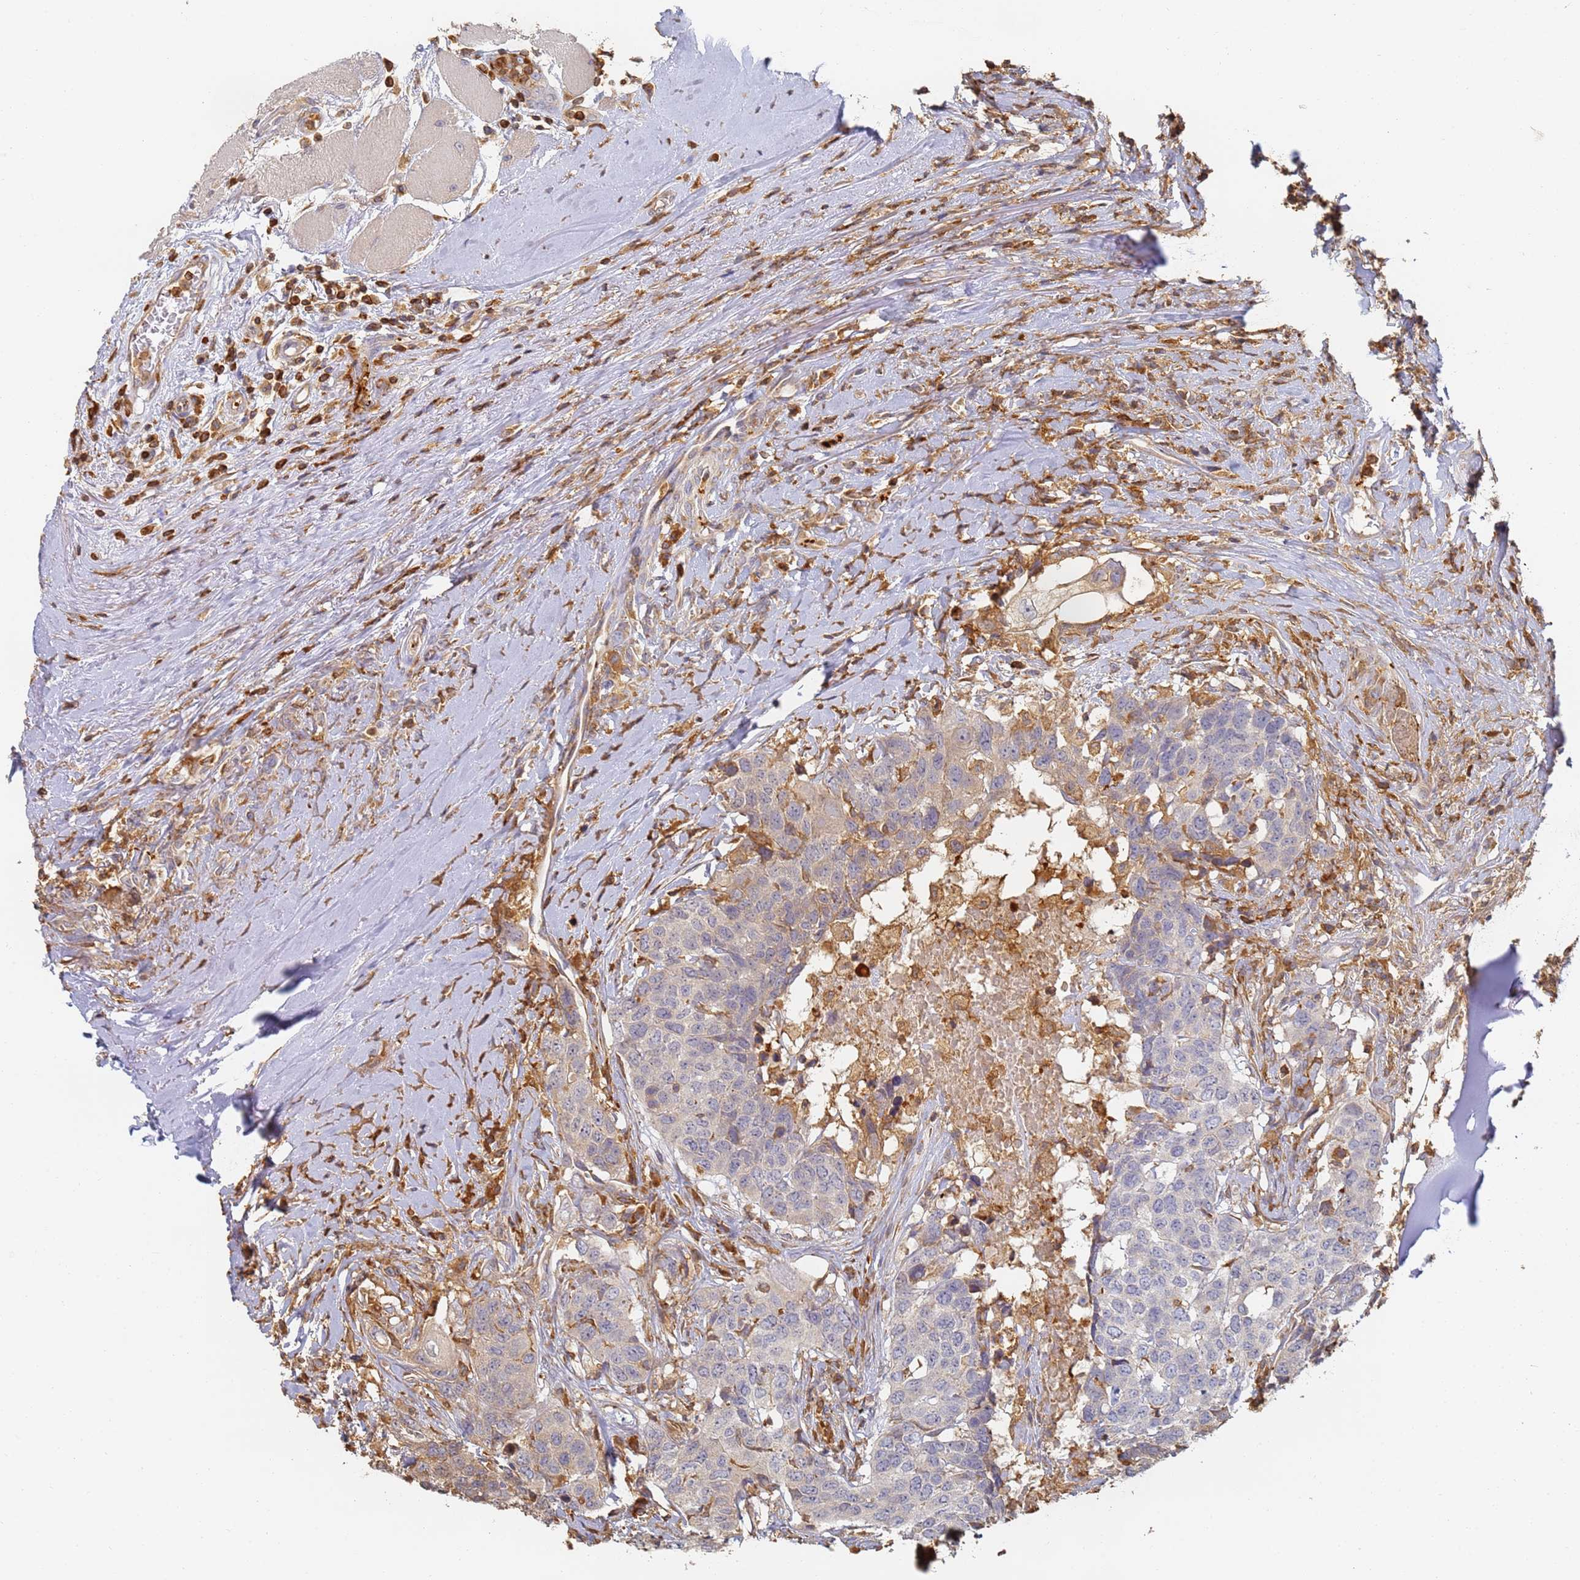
{"staining": {"intensity": "negative", "quantity": "none", "location": "none"}, "tissue": "head and neck cancer", "cell_type": "Tumor cells", "image_type": "cancer", "snomed": [{"axis": "morphology", "description": "Squamous cell carcinoma, NOS"}, {"axis": "topography", "description": "Head-Neck"}], "caption": "IHC photomicrograph of neoplastic tissue: head and neck squamous cell carcinoma stained with DAB (3,3'-diaminobenzidine) reveals no significant protein positivity in tumor cells. The staining was performed using DAB to visualize the protein expression in brown, while the nuclei were stained in blue with hematoxylin (Magnification: 20x).", "gene": "BIN2", "patient": {"sex": "male", "age": 66}}